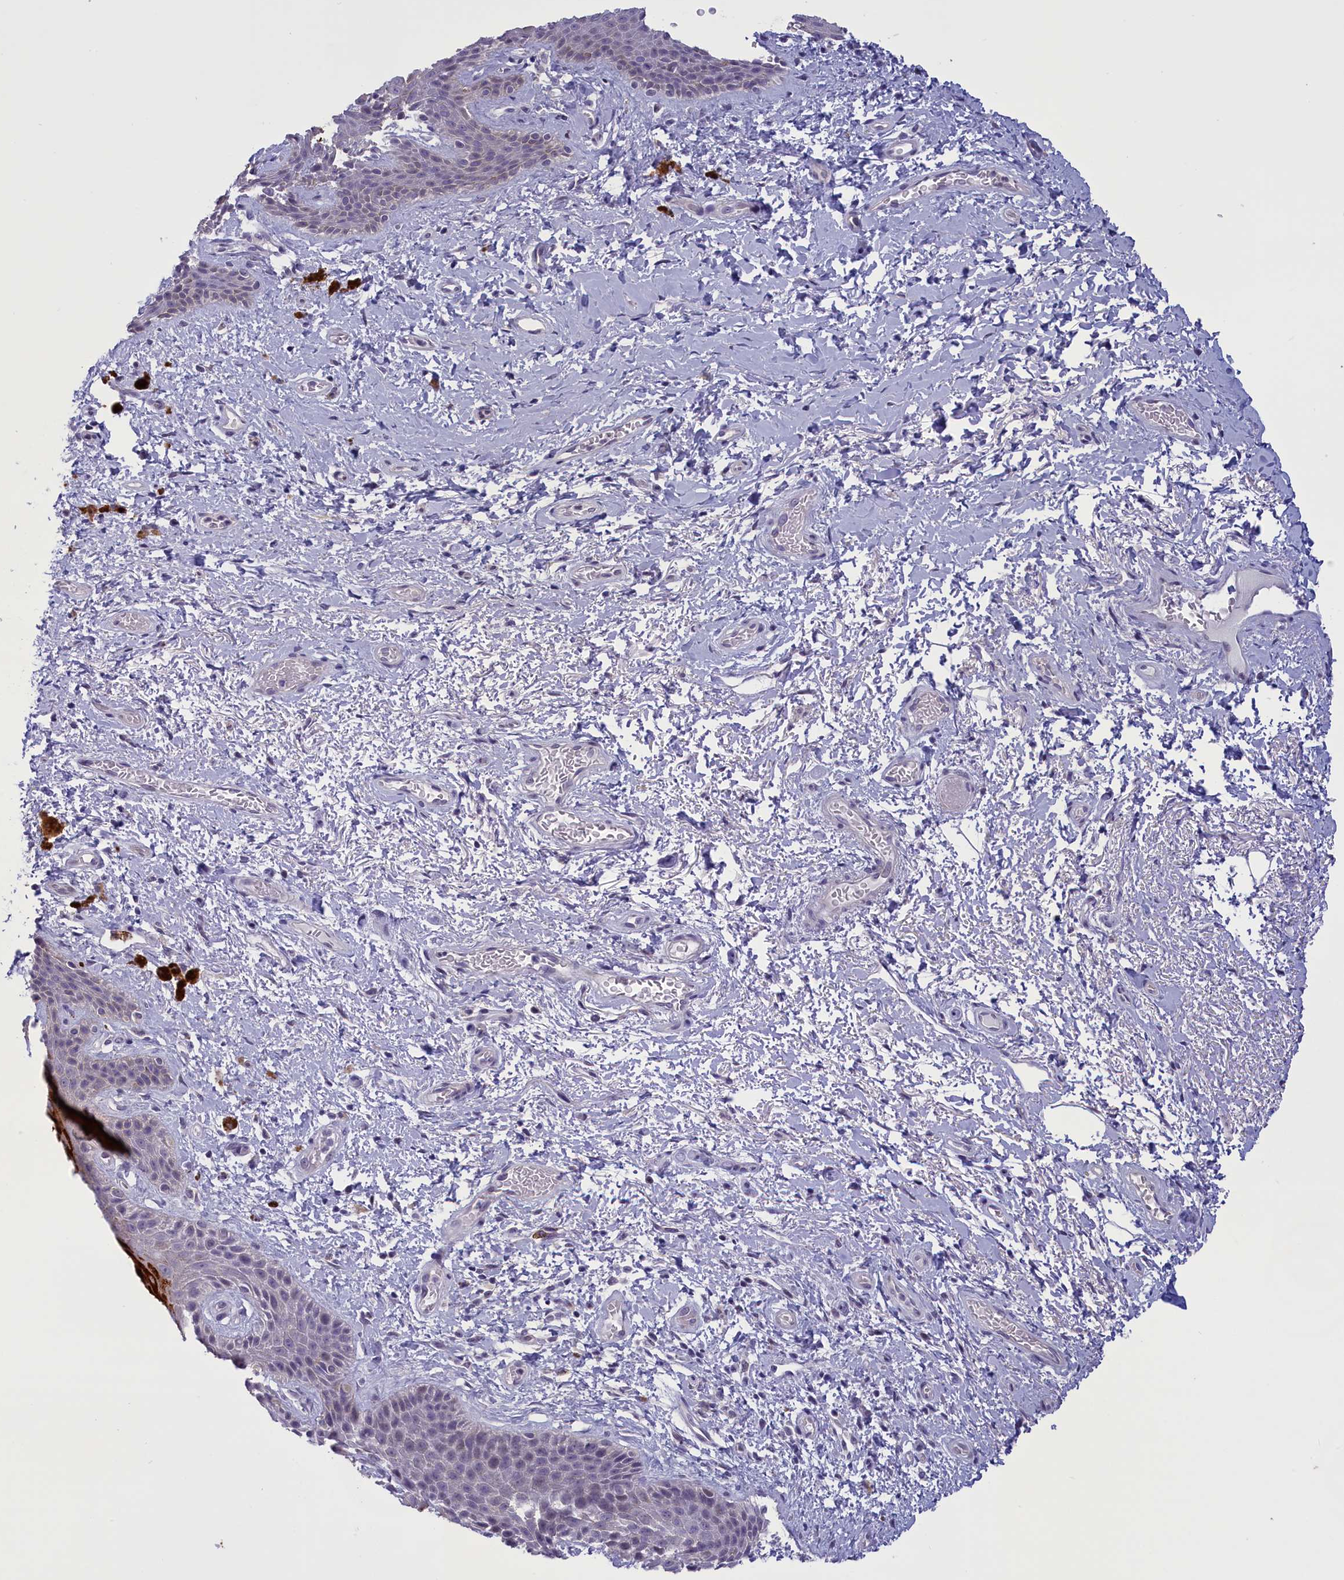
{"staining": {"intensity": "strong", "quantity": "<25%", "location": "cytoplasmic/membranous"}, "tissue": "skin", "cell_type": "Epidermal cells", "image_type": "normal", "snomed": [{"axis": "morphology", "description": "Normal tissue, NOS"}, {"axis": "topography", "description": "Anal"}], "caption": "This is an image of immunohistochemistry staining of benign skin, which shows strong positivity in the cytoplasmic/membranous of epidermal cells.", "gene": "ELOA2", "patient": {"sex": "female", "age": 46}}